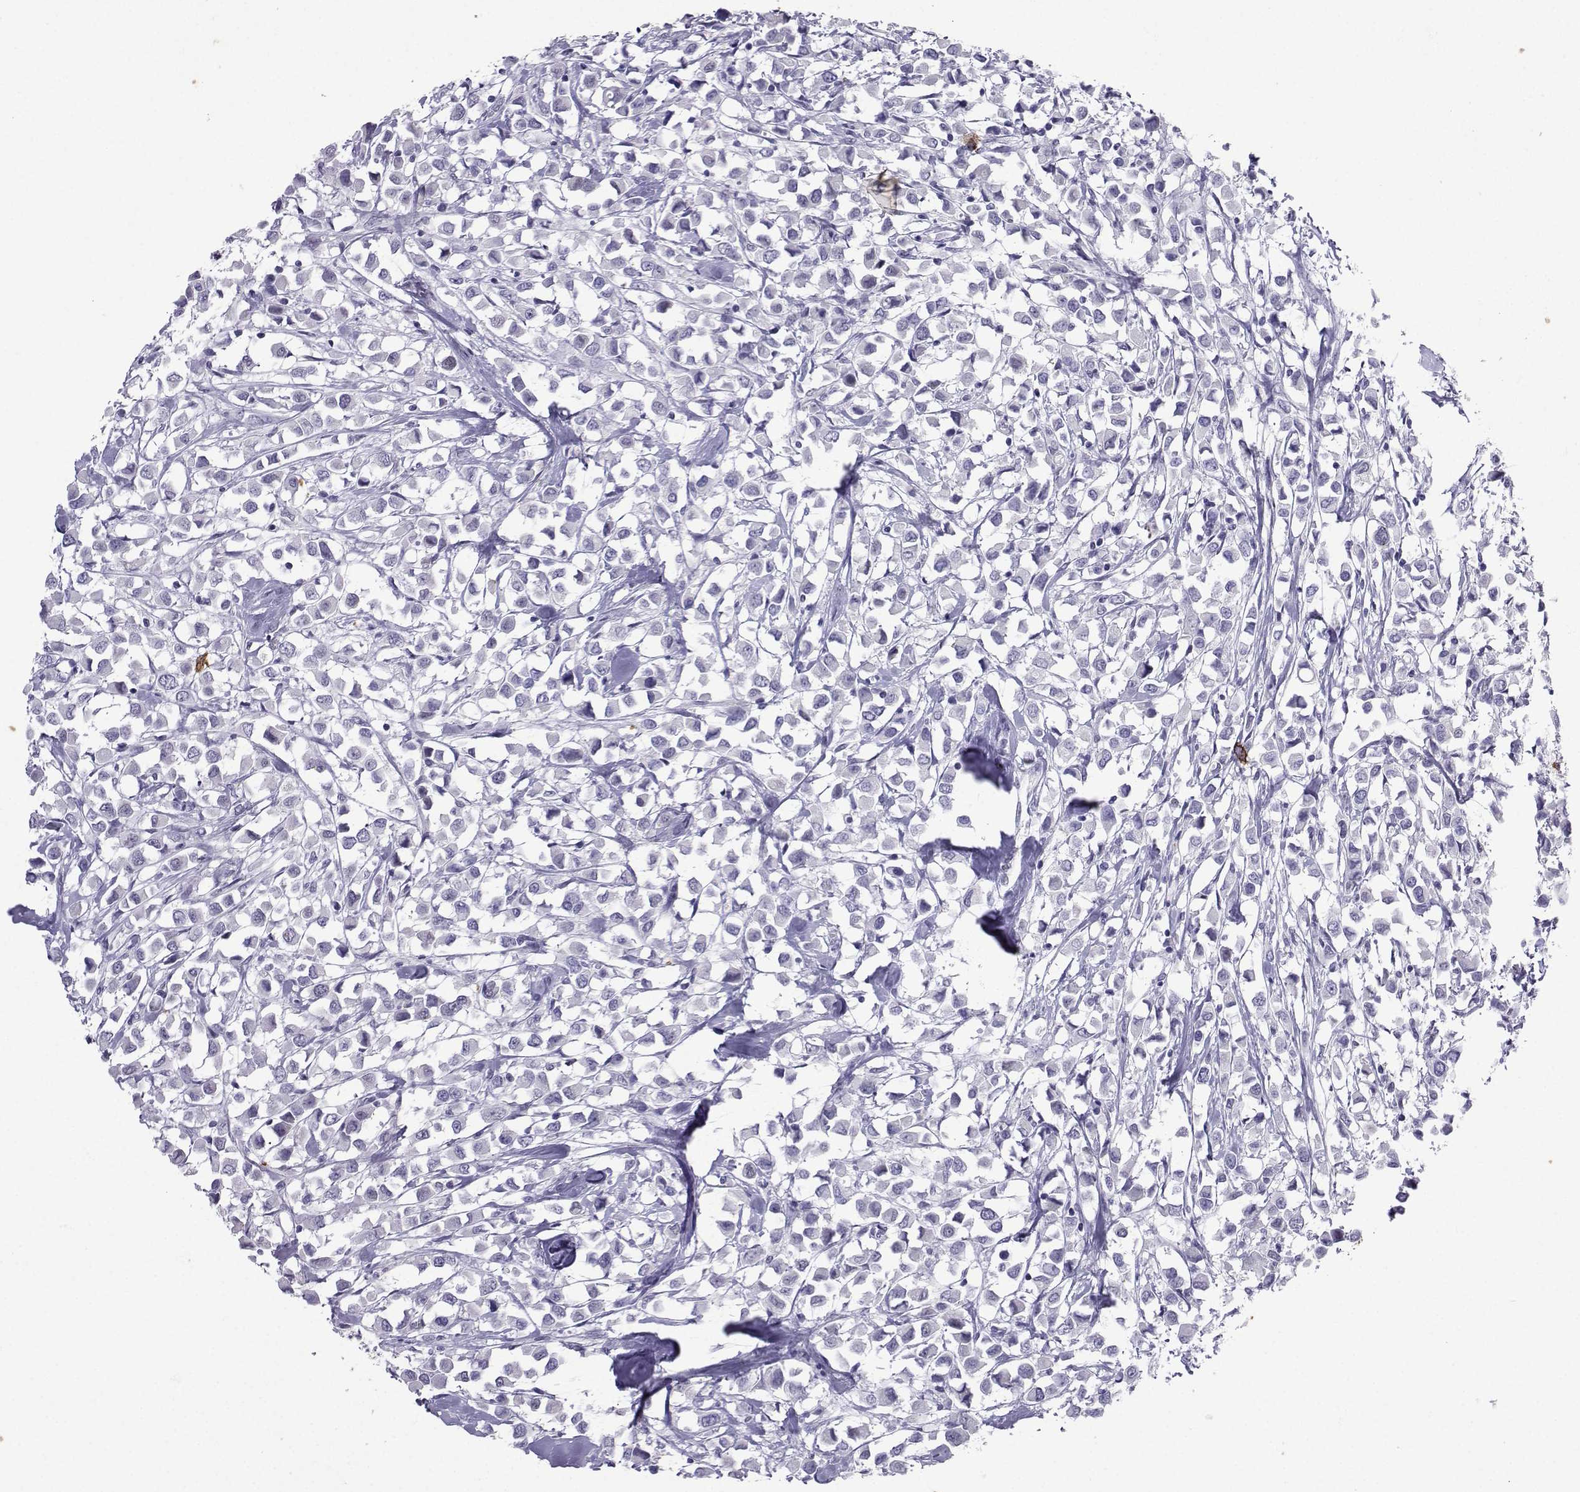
{"staining": {"intensity": "negative", "quantity": "none", "location": "none"}, "tissue": "breast cancer", "cell_type": "Tumor cells", "image_type": "cancer", "snomed": [{"axis": "morphology", "description": "Duct carcinoma"}, {"axis": "topography", "description": "Breast"}], "caption": "Breast invasive ductal carcinoma stained for a protein using immunohistochemistry (IHC) exhibits no staining tumor cells.", "gene": "LORICRIN", "patient": {"sex": "female", "age": 61}}